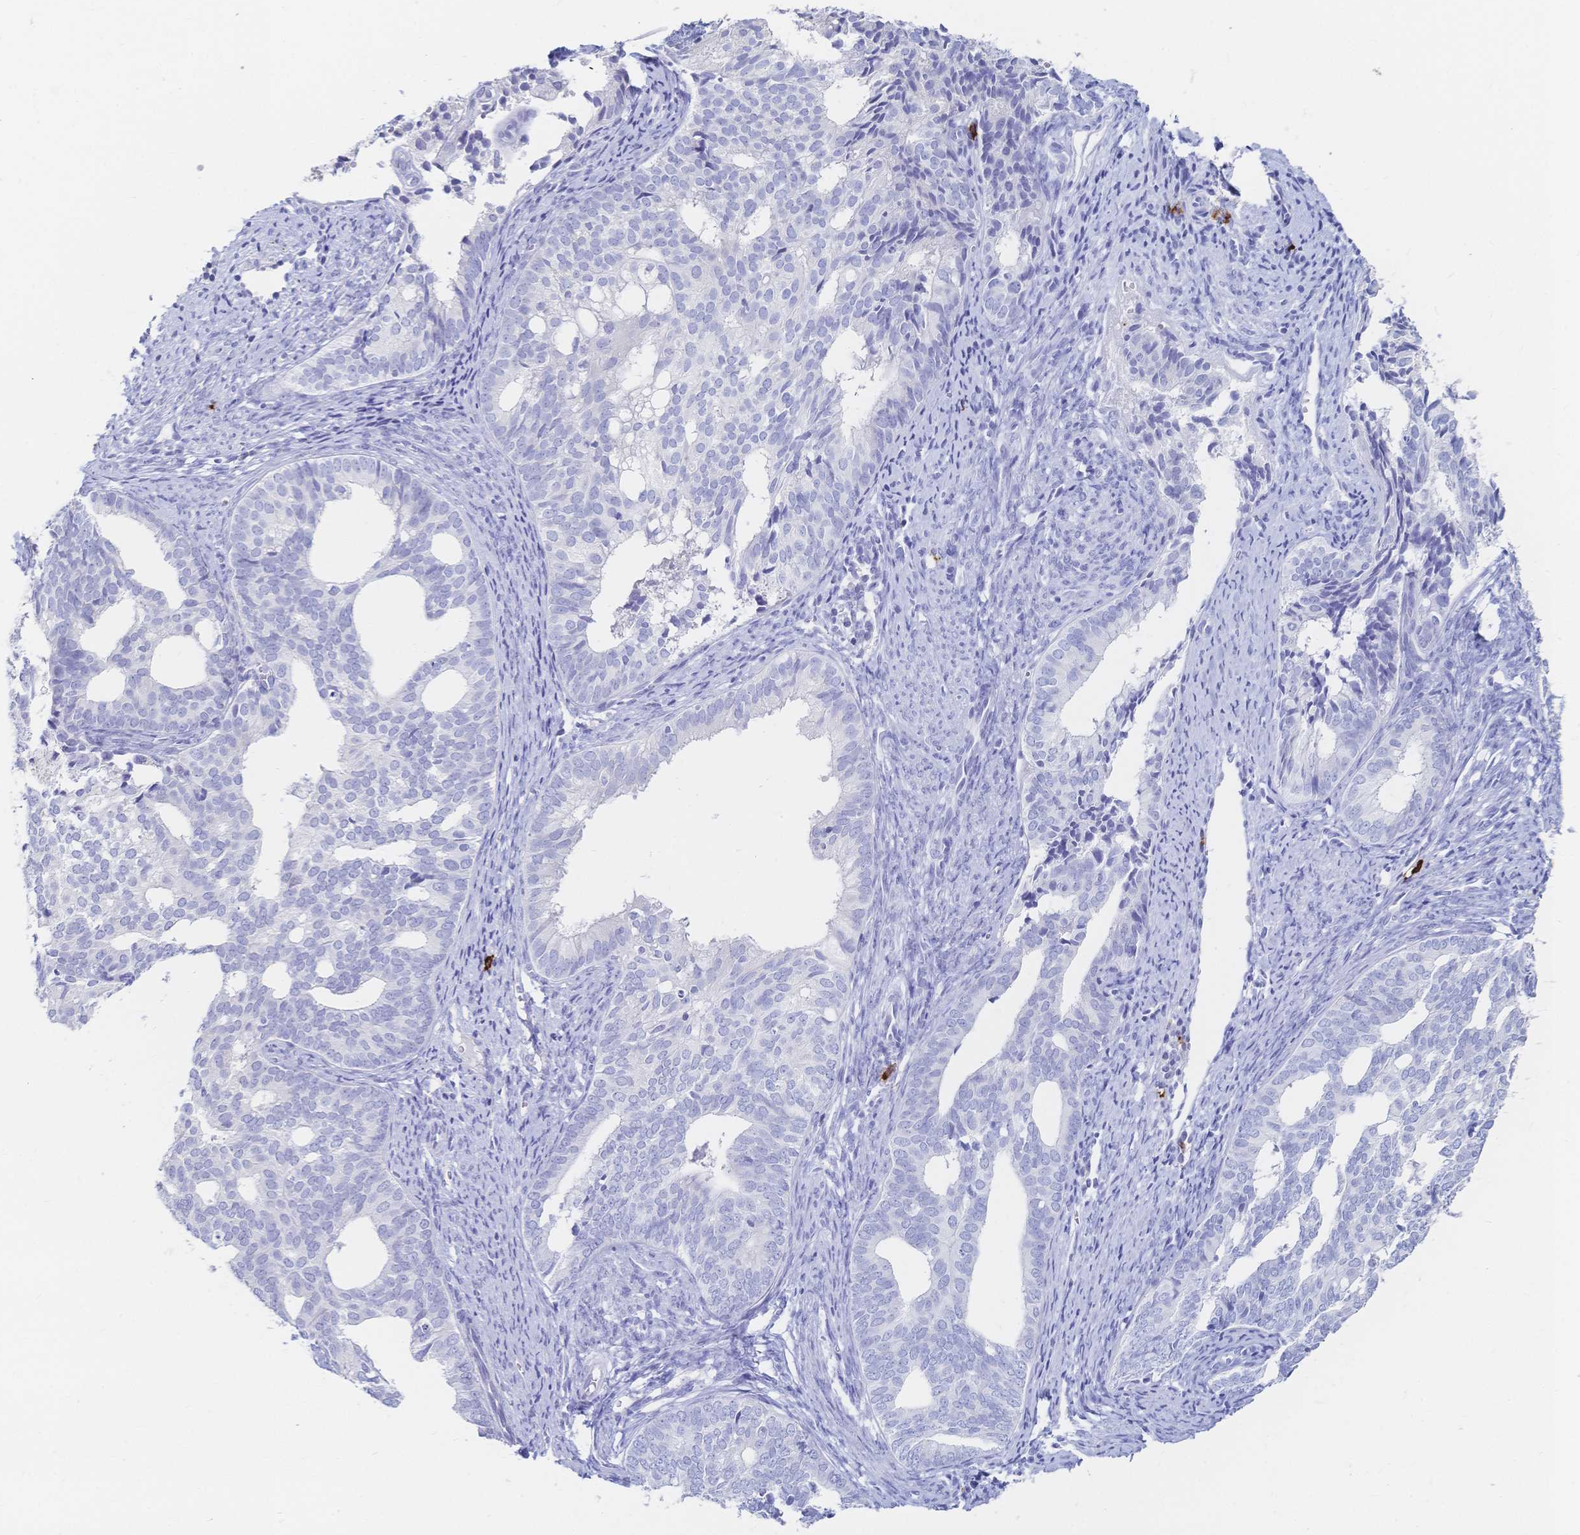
{"staining": {"intensity": "negative", "quantity": "none", "location": "none"}, "tissue": "endometrial cancer", "cell_type": "Tumor cells", "image_type": "cancer", "snomed": [{"axis": "morphology", "description": "Adenocarcinoma, NOS"}, {"axis": "topography", "description": "Endometrium"}], "caption": "High magnification brightfield microscopy of adenocarcinoma (endometrial) stained with DAB (3,3'-diaminobenzidine) (brown) and counterstained with hematoxylin (blue): tumor cells show no significant staining. The staining was performed using DAB (3,3'-diaminobenzidine) to visualize the protein expression in brown, while the nuclei were stained in blue with hematoxylin (Magnification: 20x).", "gene": "IL2RB", "patient": {"sex": "female", "age": 75}}